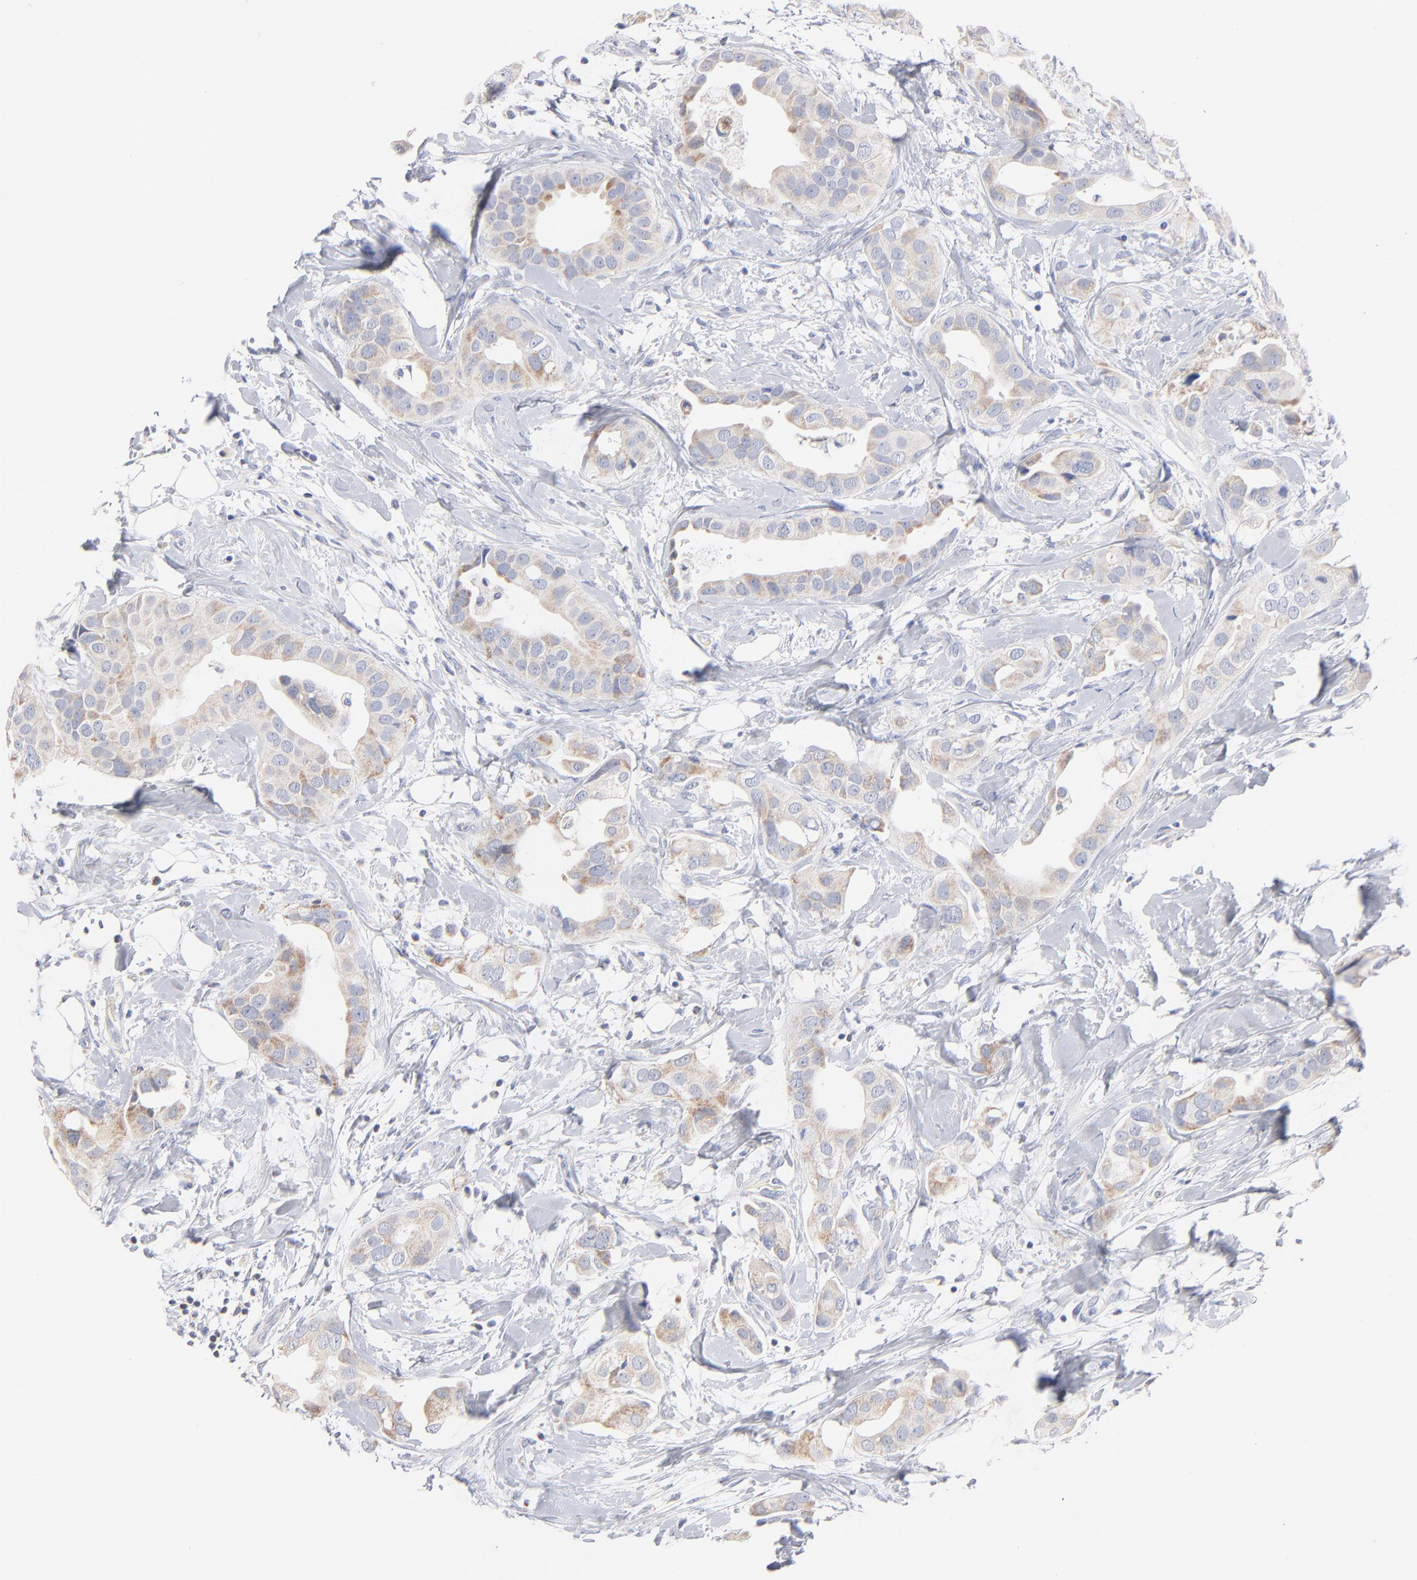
{"staining": {"intensity": "moderate", "quantity": ">75%", "location": "cytoplasmic/membranous"}, "tissue": "breast cancer", "cell_type": "Tumor cells", "image_type": "cancer", "snomed": [{"axis": "morphology", "description": "Duct carcinoma"}, {"axis": "topography", "description": "Breast"}], "caption": "A micrograph of infiltrating ductal carcinoma (breast) stained for a protein reveals moderate cytoplasmic/membranous brown staining in tumor cells.", "gene": "MRPL58", "patient": {"sex": "female", "age": 40}}